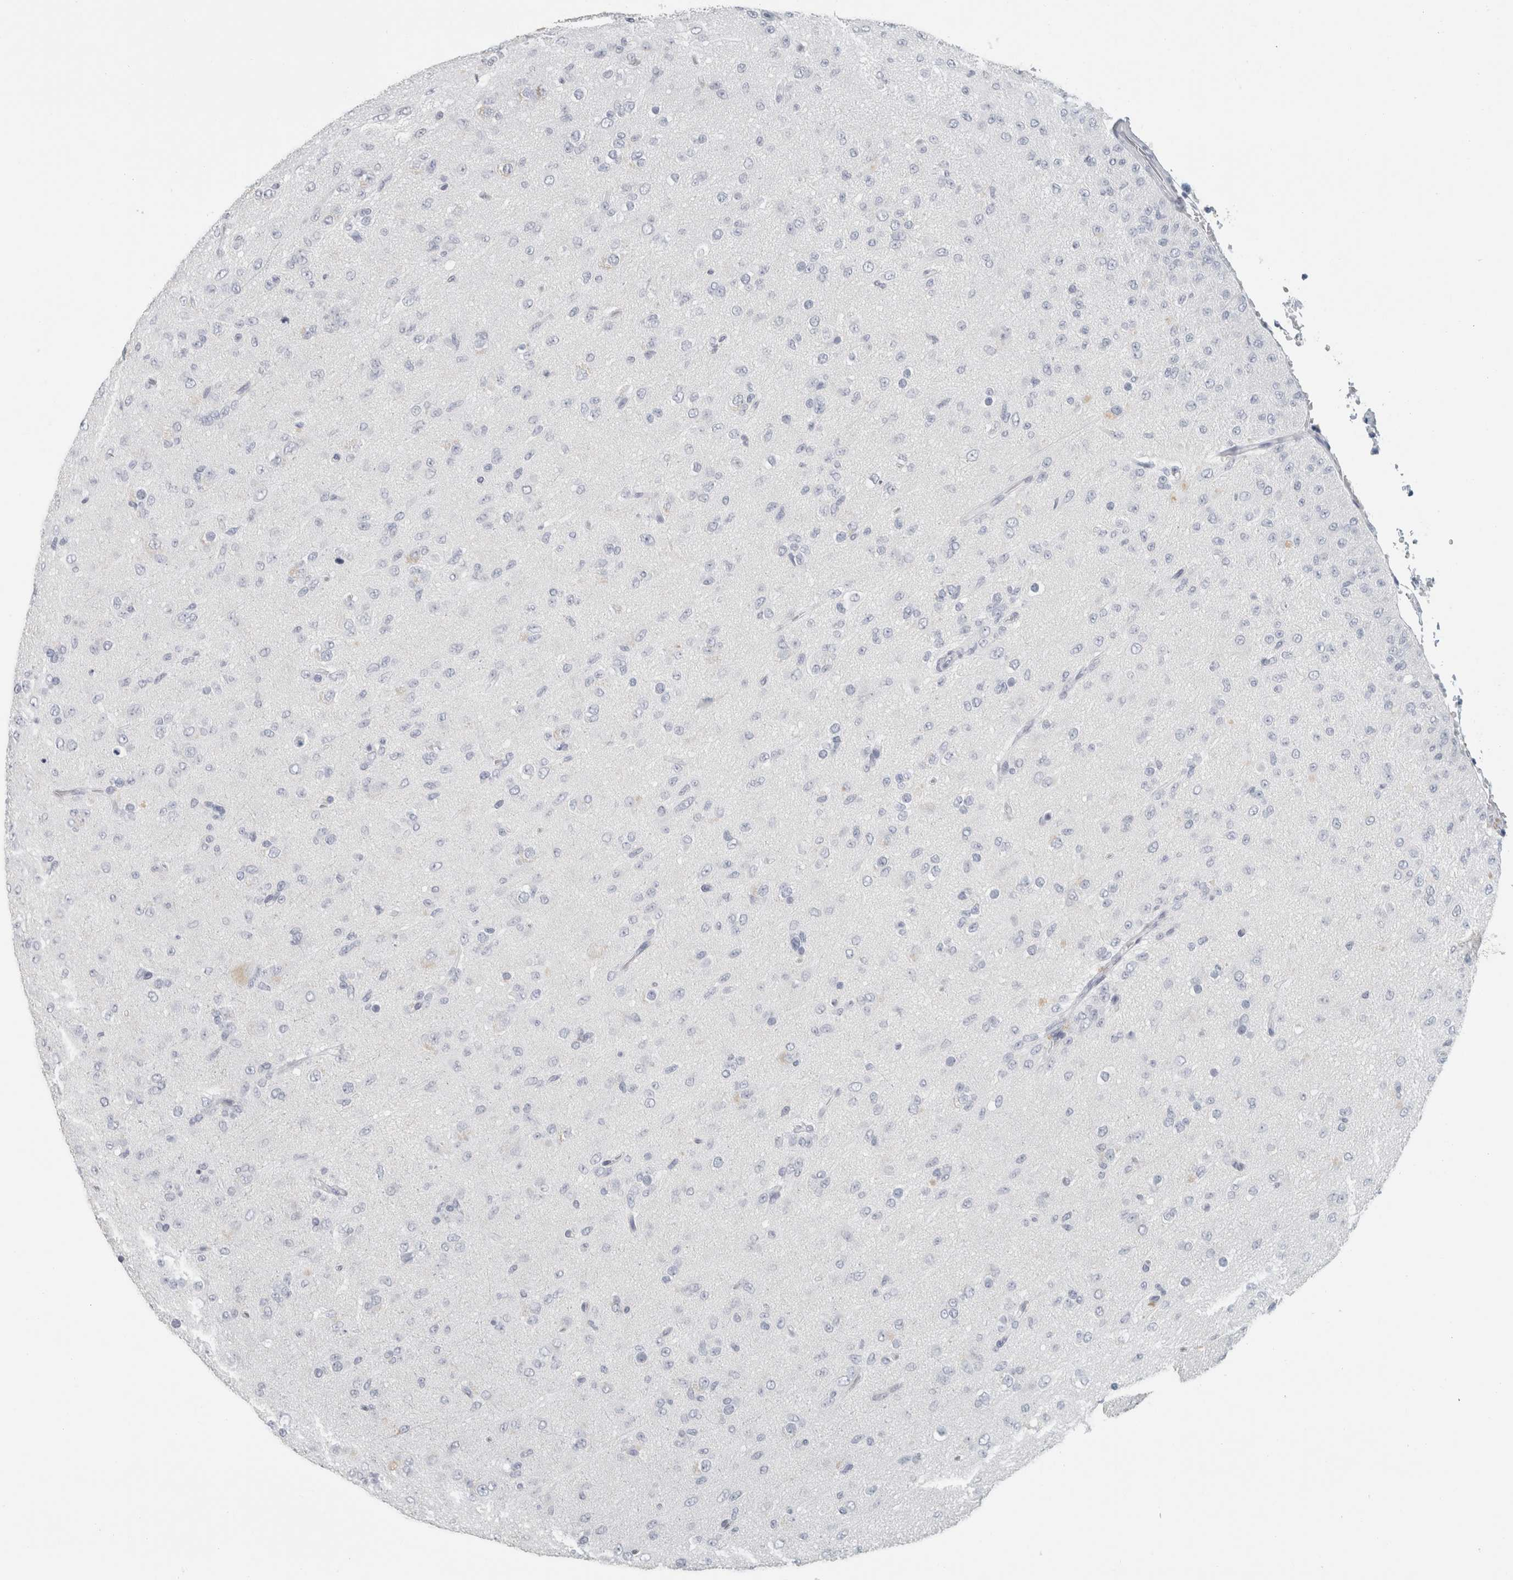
{"staining": {"intensity": "negative", "quantity": "none", "location": "none"}, "tissue": "glioma", "cell_type": "Tumor cells", "image_type": "cancer", "snomed": [{"axis": "morphology", "description": "Glioma, malignant, Low grade"}, {"axis": "topography", "description": "Brain"}], "caption": "DAB immunohistochemical staining of low-grade glioma (malignant) exhibits no significant positivity in tumor cells.", "gene": "SLC28A3", "patient": {"sex": "male", "age": 65}}